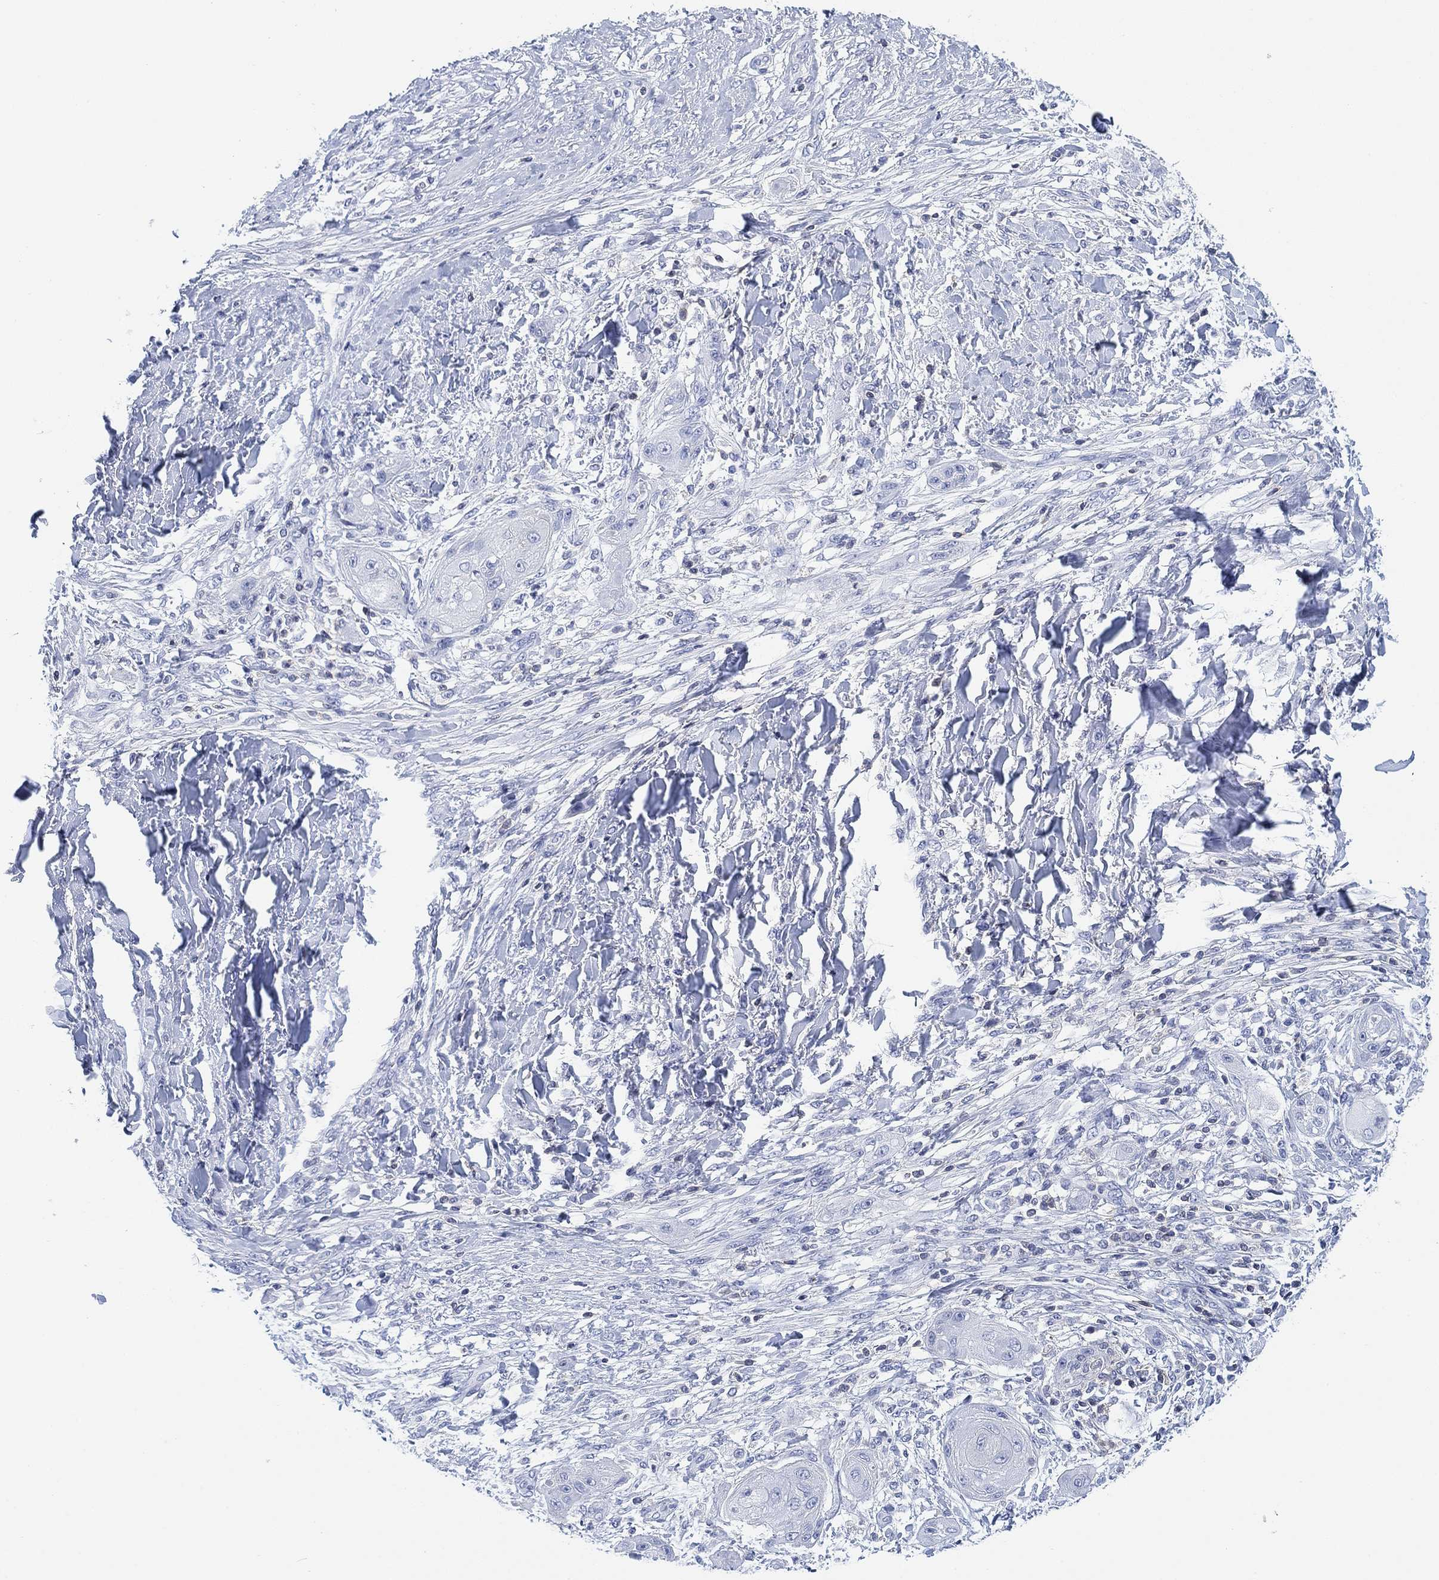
{"staining": {"intensity": "negative", "quantity": "none", "location": "none"}, "tissue": "skin cancer", "cell_type": "Tumor cells", "image_type": "cancer", "snomed": [{"axis": "morphology", "description": "Squamous cell carcinoma, NOS"}, {"axis": "topography", "description": "Skin"}], "caption": "Immunohistochemistry image of neoplastic tissue: human skin cancer stained with DAB demonstrates no significant protein positivity in tumor cells.", "gene": "FYB1", "patient": {"sex": "male", "age": 62}}